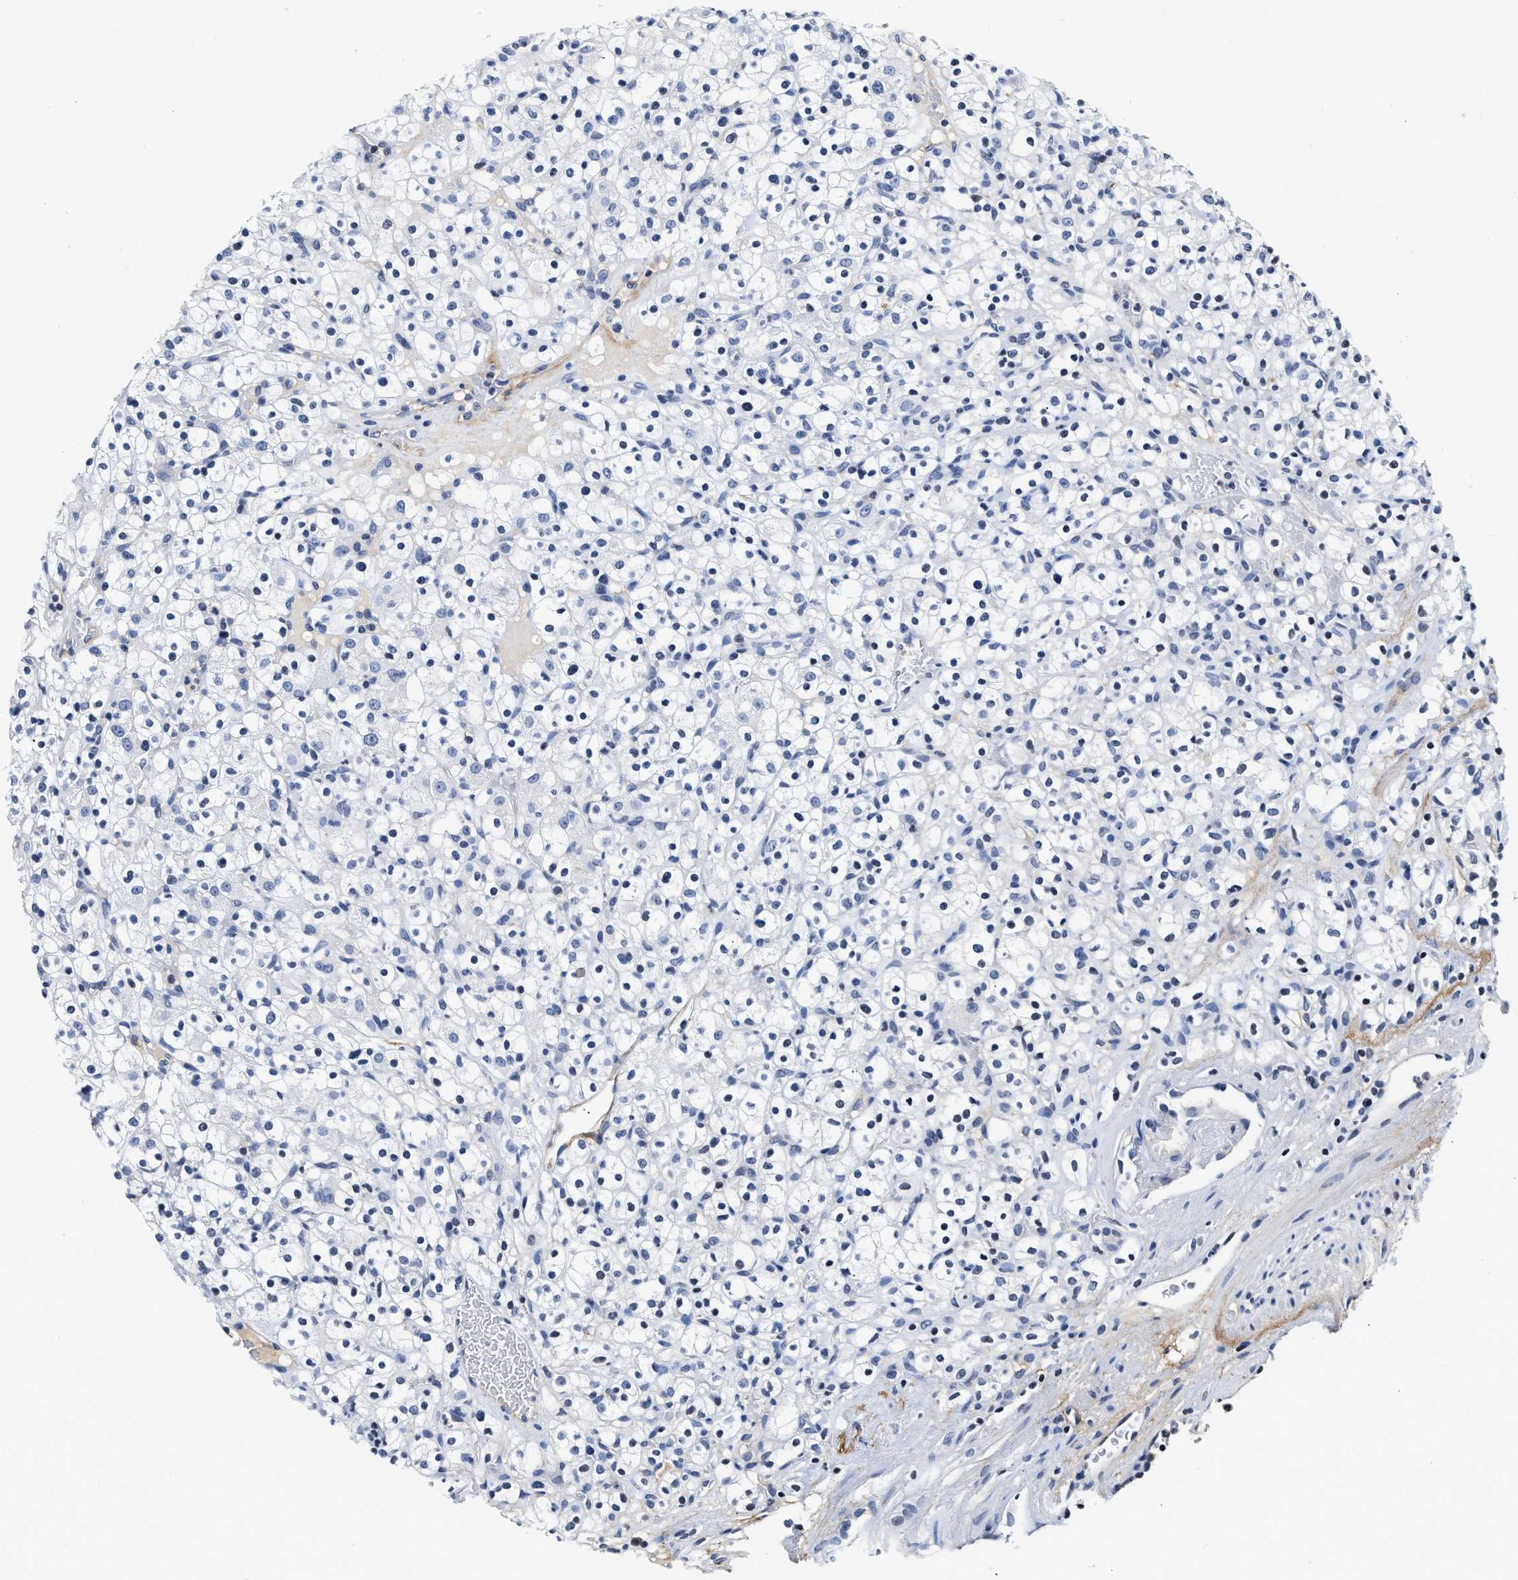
{"staining": {"intensity": "negative", "quantity": "none", "location": "none"}, "tissue": "renal cancer", "cell_type": "Tumor cells", "image_type": "cancer", "snomed": [{"axis": "morphology", "description": "Normal tissue, NOS"}, {"axis": "morphology", "description": "Adenocarcinoma, NOS"}, {"axis": "topography", "description": "Kidney"}], "caption": "IHC photomicrograph of neoplastic tissue: renal cancer (adenocarcinoma) stained with DAB demonstrates no significant protein expression in tumor cells.", "gene": "FBLN2", "patient": {"sex": "female", "age": 72}}